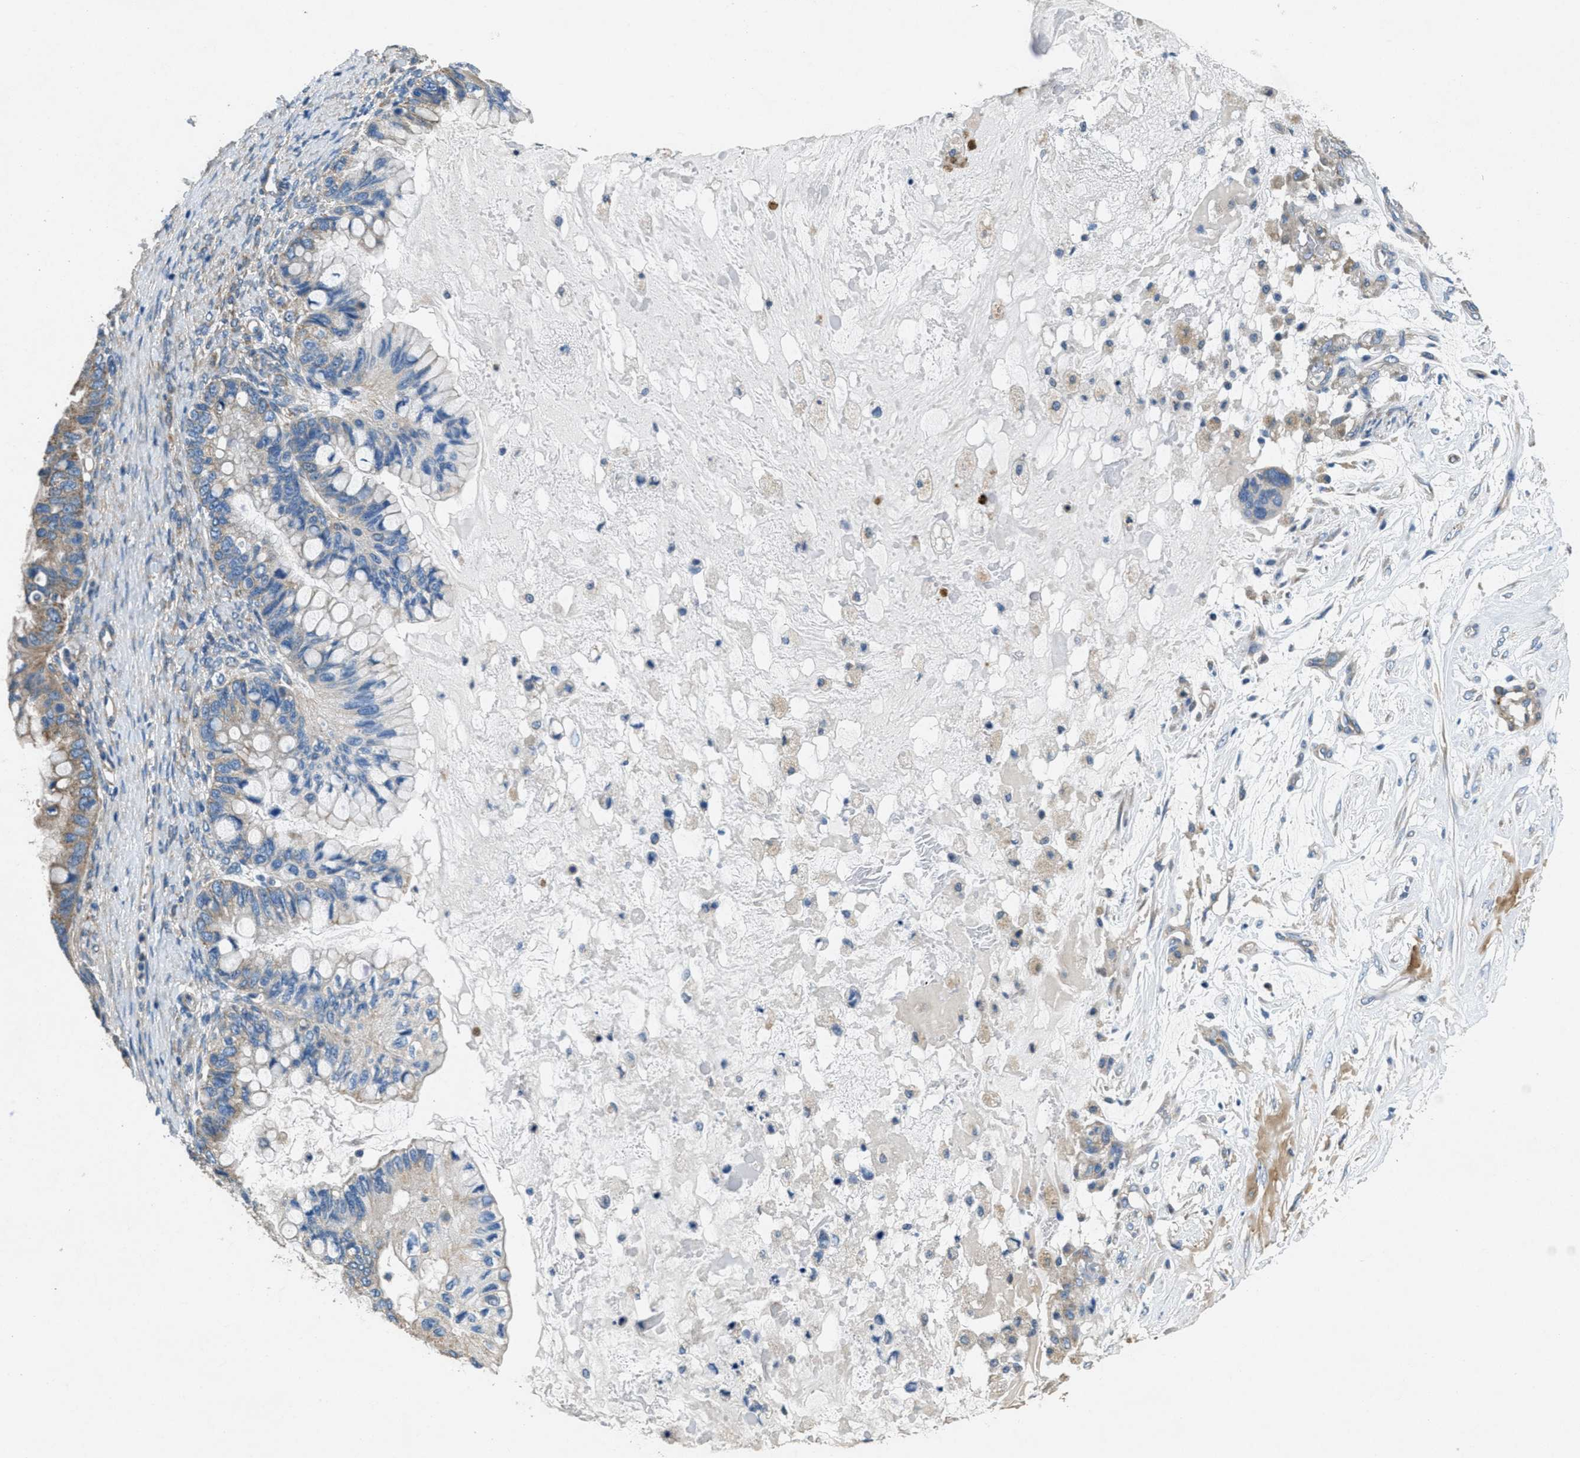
{"staining": {"intensity": "weak", "quantity": "<25%", "location": "cytoplasmic/membranous"}, "tissue": "ovarian cancer", "cell_type": "Tumor cells", "image_type": "cancer", "snomed": [{"axis": "morphology", "description": "Cystadenocarcinoma, mucinous, NOS"}, {"axis": "topography", "description": "Ovary"}], "caption": "IHC image of neoplastic tissue: human ovarian cancer (mucinous cystadenocarcinoma) stained with DAB (3,3'-diaminobenzidine) reveals no significant protein staining in tumor cells. (DAB immunohistochemistry with hematoxylin counter stain).", "gene": "TOMM70", "patient": {"sex": "female", "age": 80}}